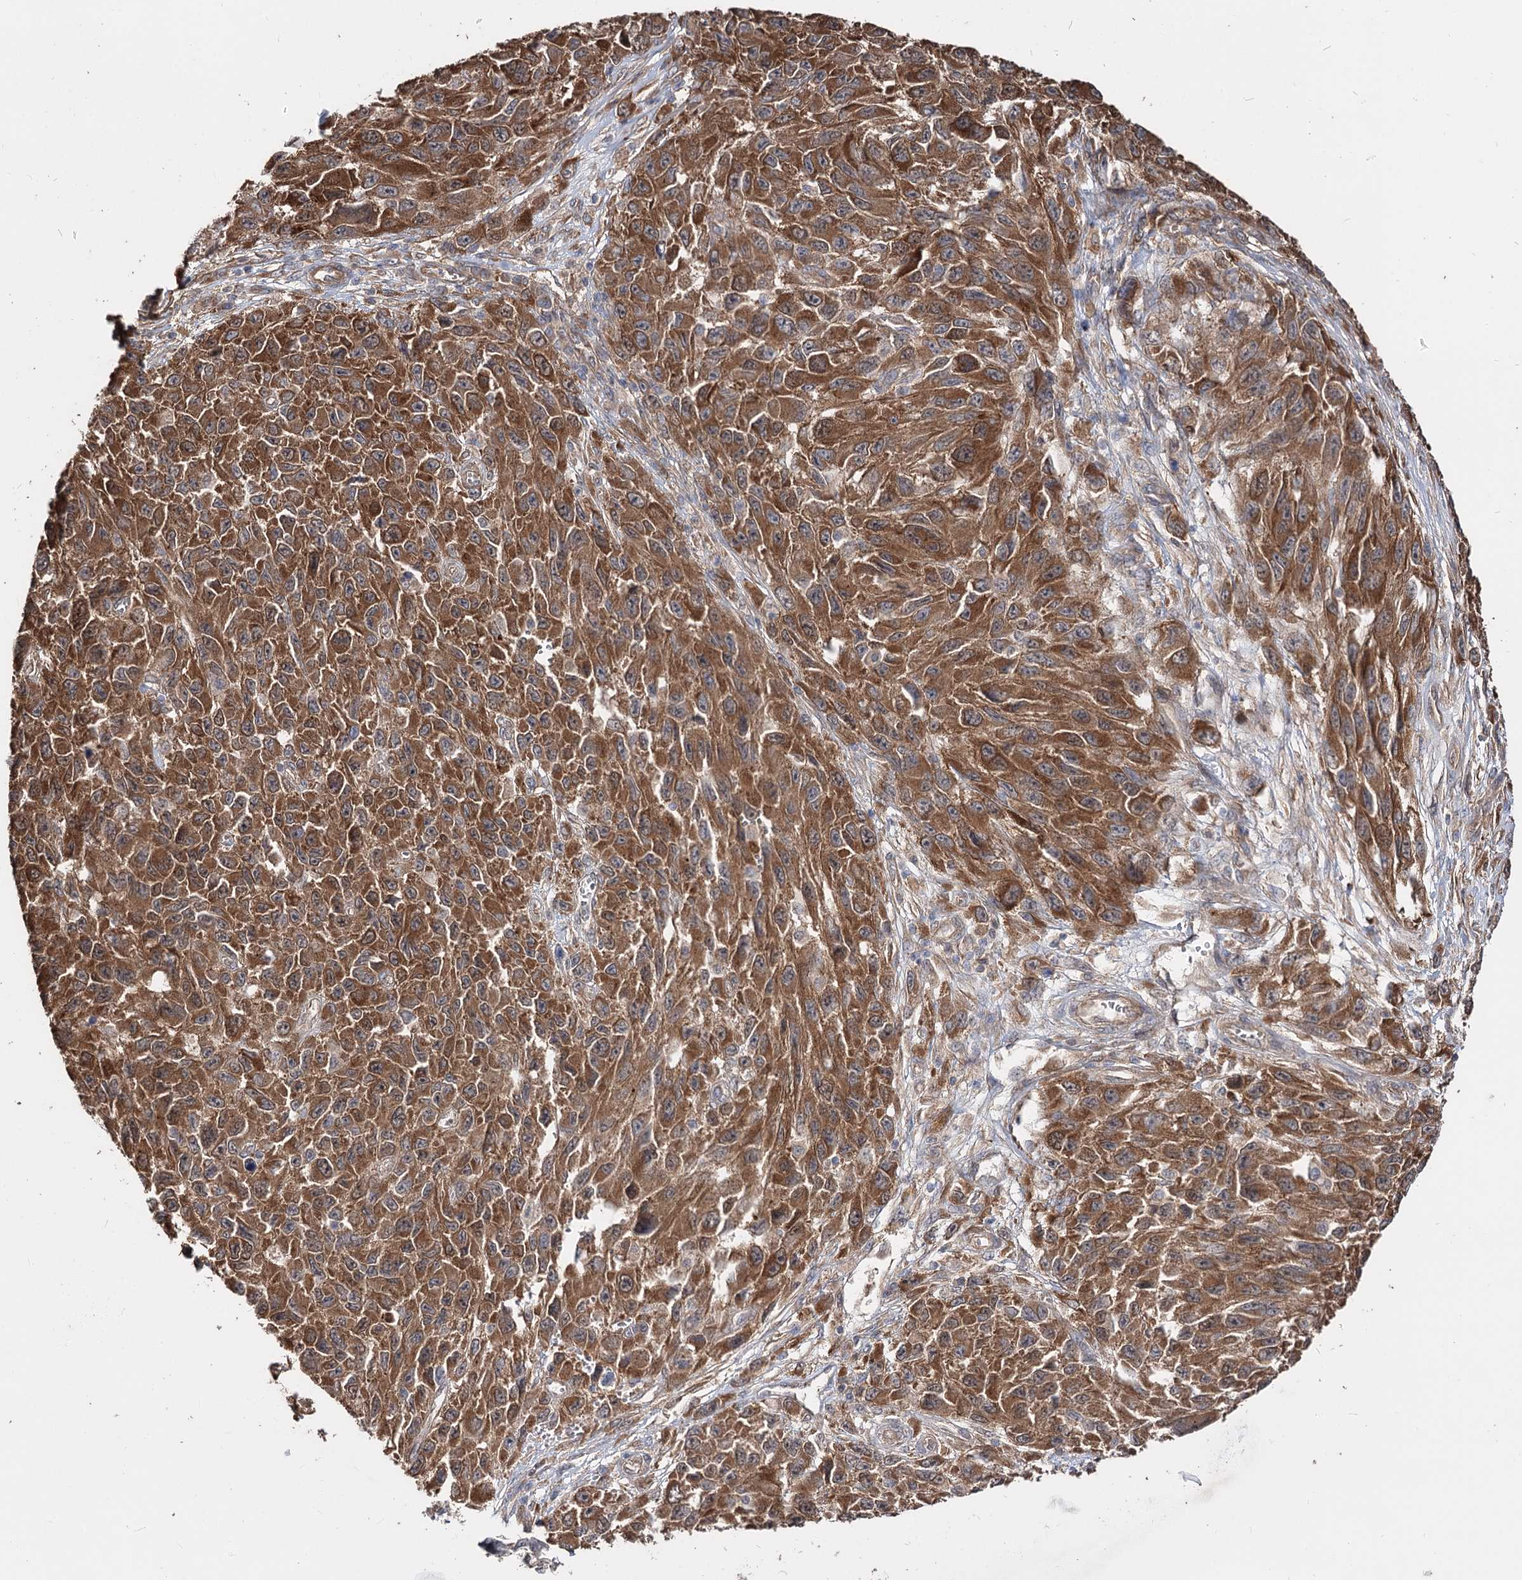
{"staining": {"intensity": "moderate", "quantity": ">75%", "location": "cytoplasmic/membranous"}, "tissue": "melanoma", "cell_type": "Tumor cells", "image_type": "cancer", "snomed": [{"axis": "morphology", "description": "Normal tissue, NOS"}, {"axis": "morphology", "description": "Malignant melanoma, NOS"}, {"axis": "topography", "description": "Skin"}], "caption": "High-power microscopy captured an immunohistochemistry (IHC) image of melanoma, revealing moderate cytoplasmic/membranous positivity in about >75% of tumor cells. (brown staining indicates protein expression, while blue staining denotes nuclei).", "gene": "SPART", "patient": {"sex": "female", "age": 96}}